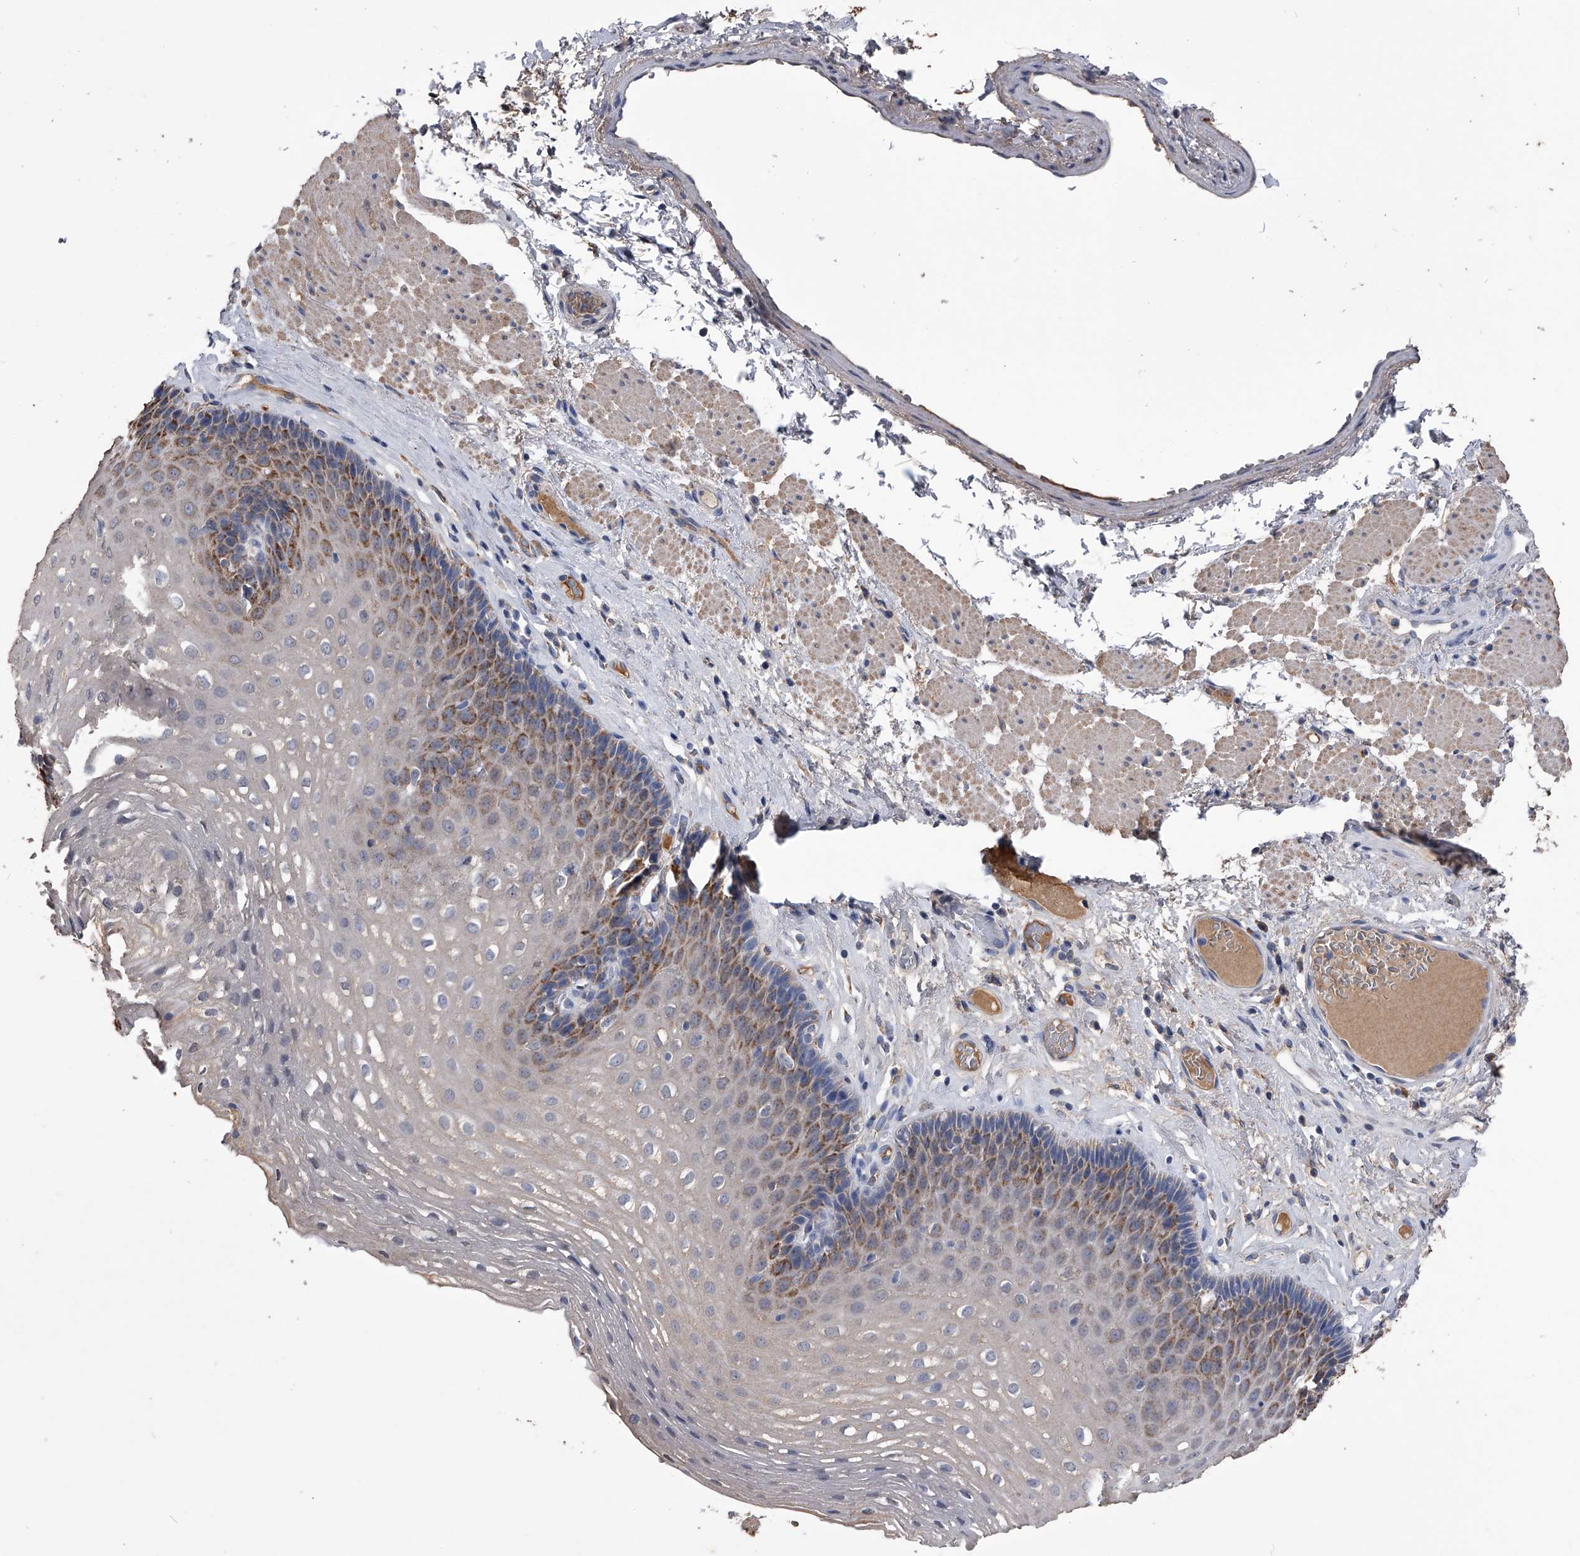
{"staining": {"intensity": "strong", "quantity": ">75%", "location": "cytoplasmic/membranous"}, "tissue": "esophagus", "cell_type": "Squamous epithelial cells", "image_type": "normal", "snomed": [{"axis": "morphology", "description": "Normal tissue, NOS"}, {"axis": "topography", "description": "Esophagus"}], "caption": "Immunohistochemistry (IHC) of normal human esophagus exhibits high levels of strong cytoplasmic/membranous positivity in approximately >75% of squamous epithelial cells.", "gene": "OAT", "patient": {"sex": "female", "age": 66}}